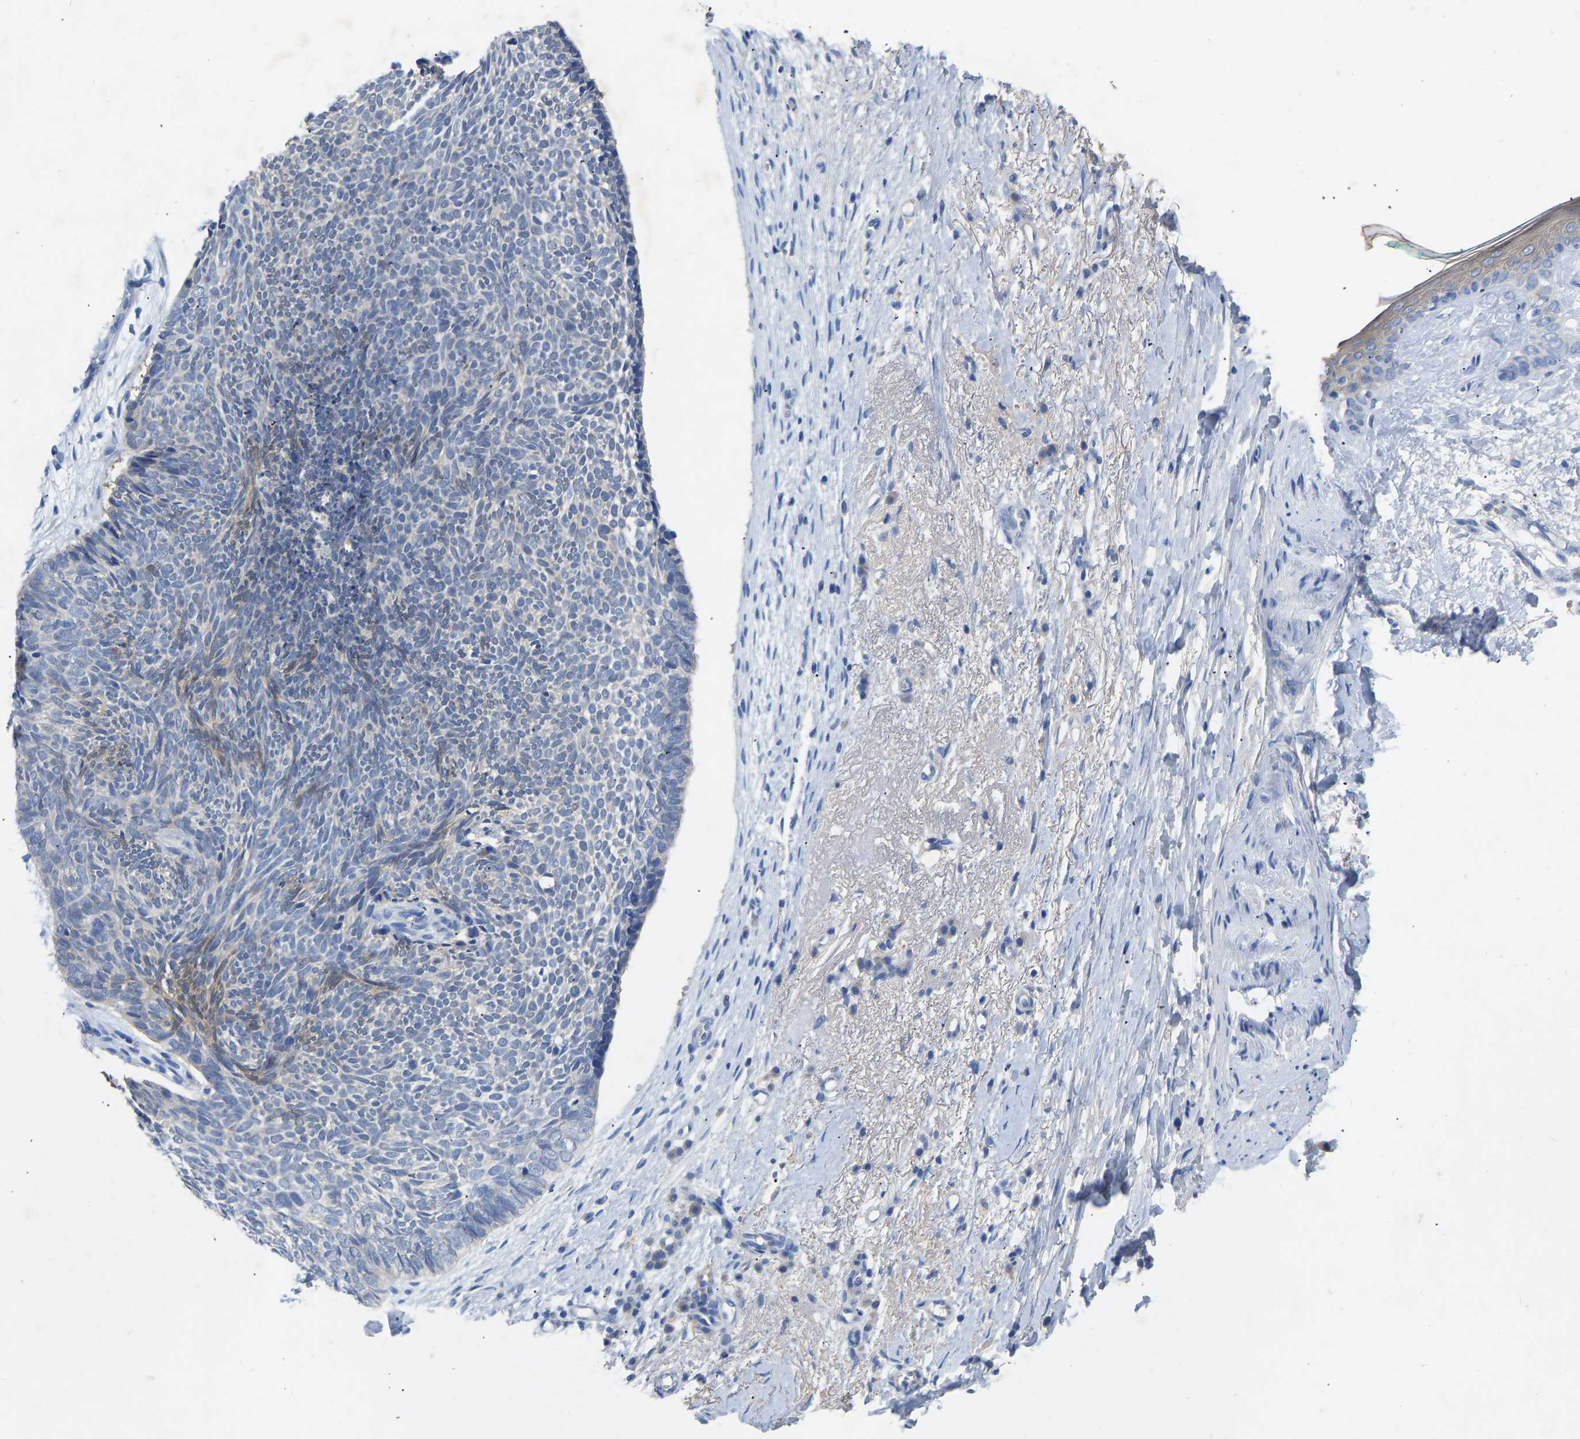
{"staining": {"intensity": "weak", "quantity": "<25%", "location": "cytoplasmic/membranous"}, "tissue": "skin cancer", "cell_type": "Tumor cells", "image_type": "cancer", "snomed": [{"axis": "morphology", "description": "Basal cell carcinoma"}, {"axis": "topography", "description": "Skin"}], "caption": "The image demonstrates no significant staining in tumor cells of skin cancer.", "gene": "RBP1", "patient": {"sex": "female", "age": 84}}